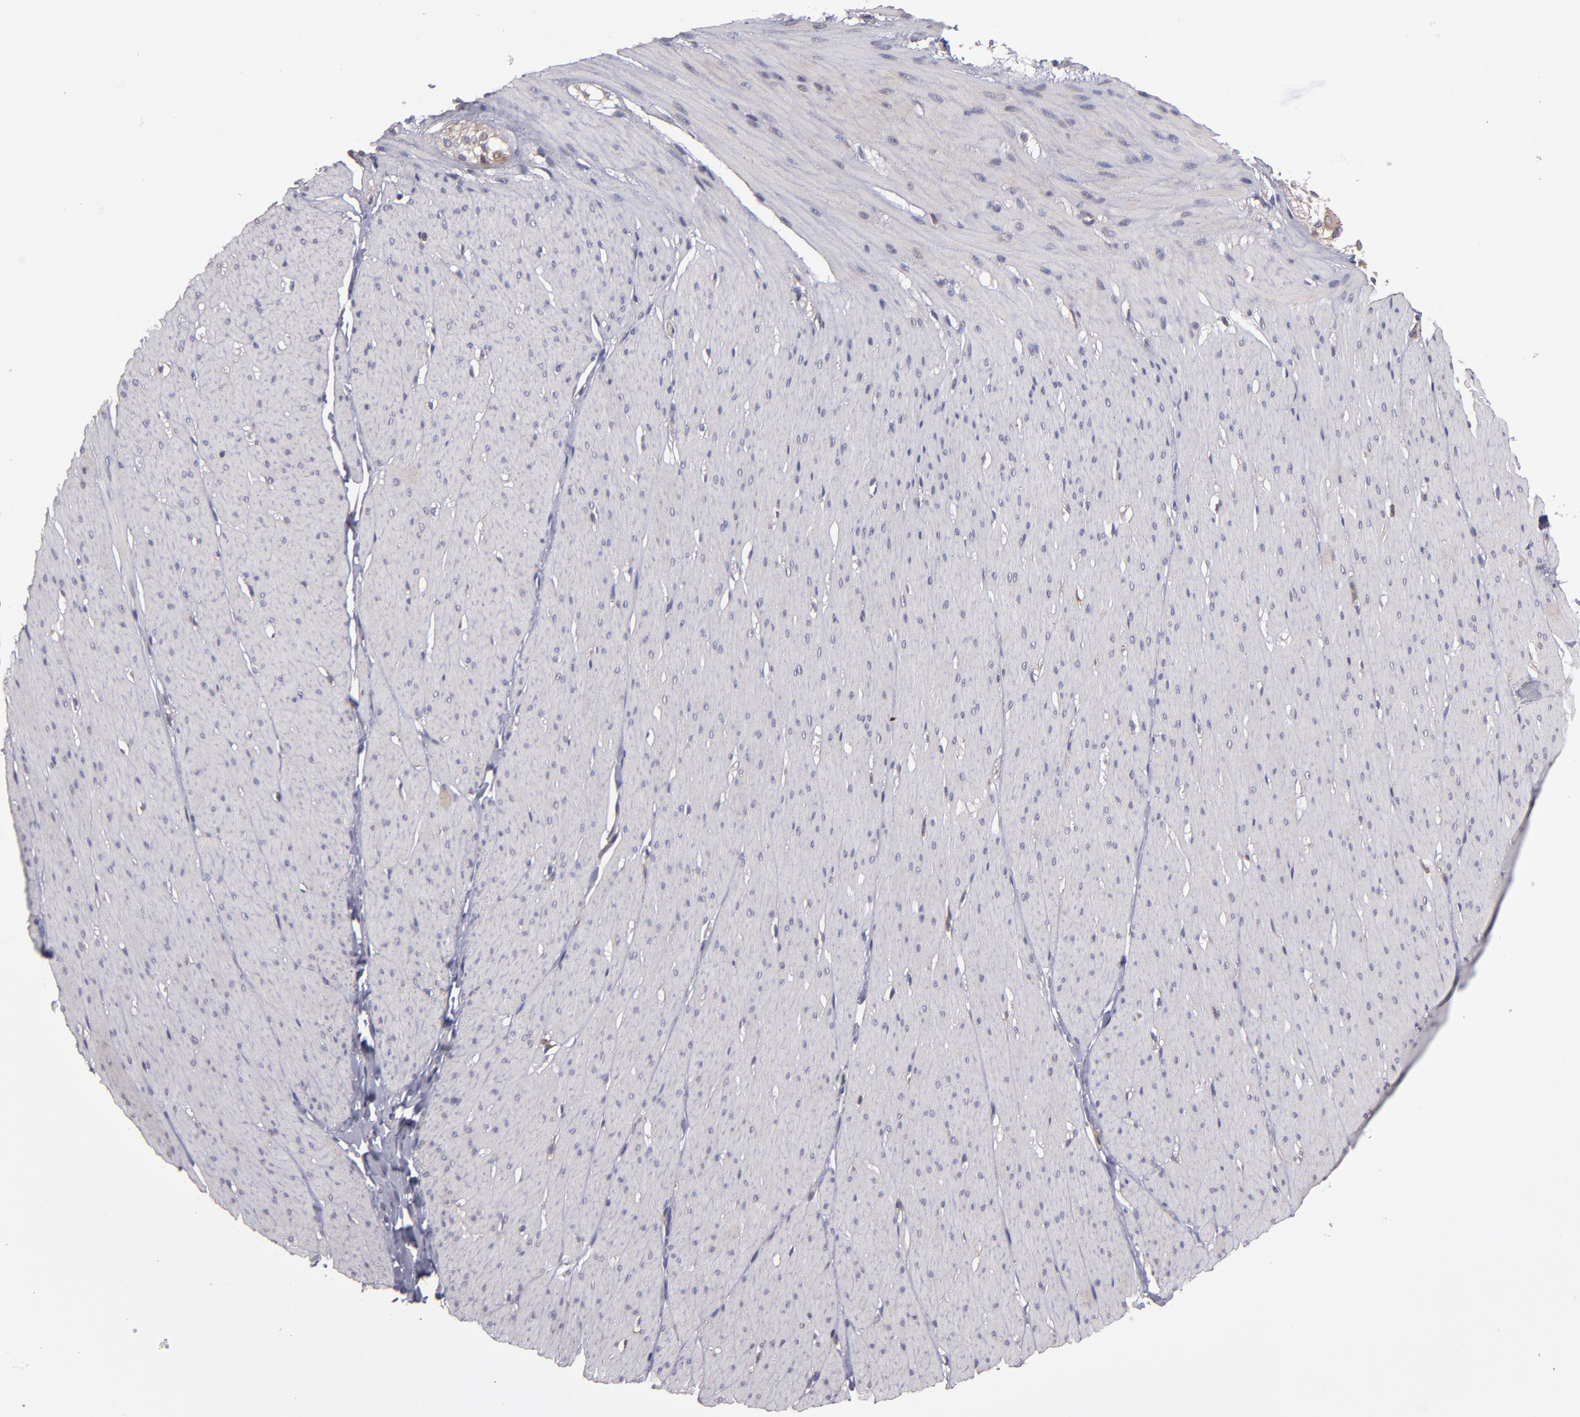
{"staining": {"intensity": "negative", "quantity": "none", "location": "none"}, "tissue": "smooth muscle", "cell_type": "Smooth muscle cells", "image_type": "normal", "snomed": [{"axis": "morphology", "description": "Normal tissue, NOS"}, {"axis": "topography", "description": "Smooth muscle"}, {"axis": "topography", "description": "Colon"}], "caption": "The micrograph demonstrates no staining of smooth muscle cells in unremarkable smooth muscle. The staining was performed using DAB (3,3'-diaminobenzidine) to visualize the protein expression in brown, while the nuclei were stained in blue with hematoxylin (Magnification: 20x).", "gene": "NF2", "patient": {"sex": "male", "age": 67}}